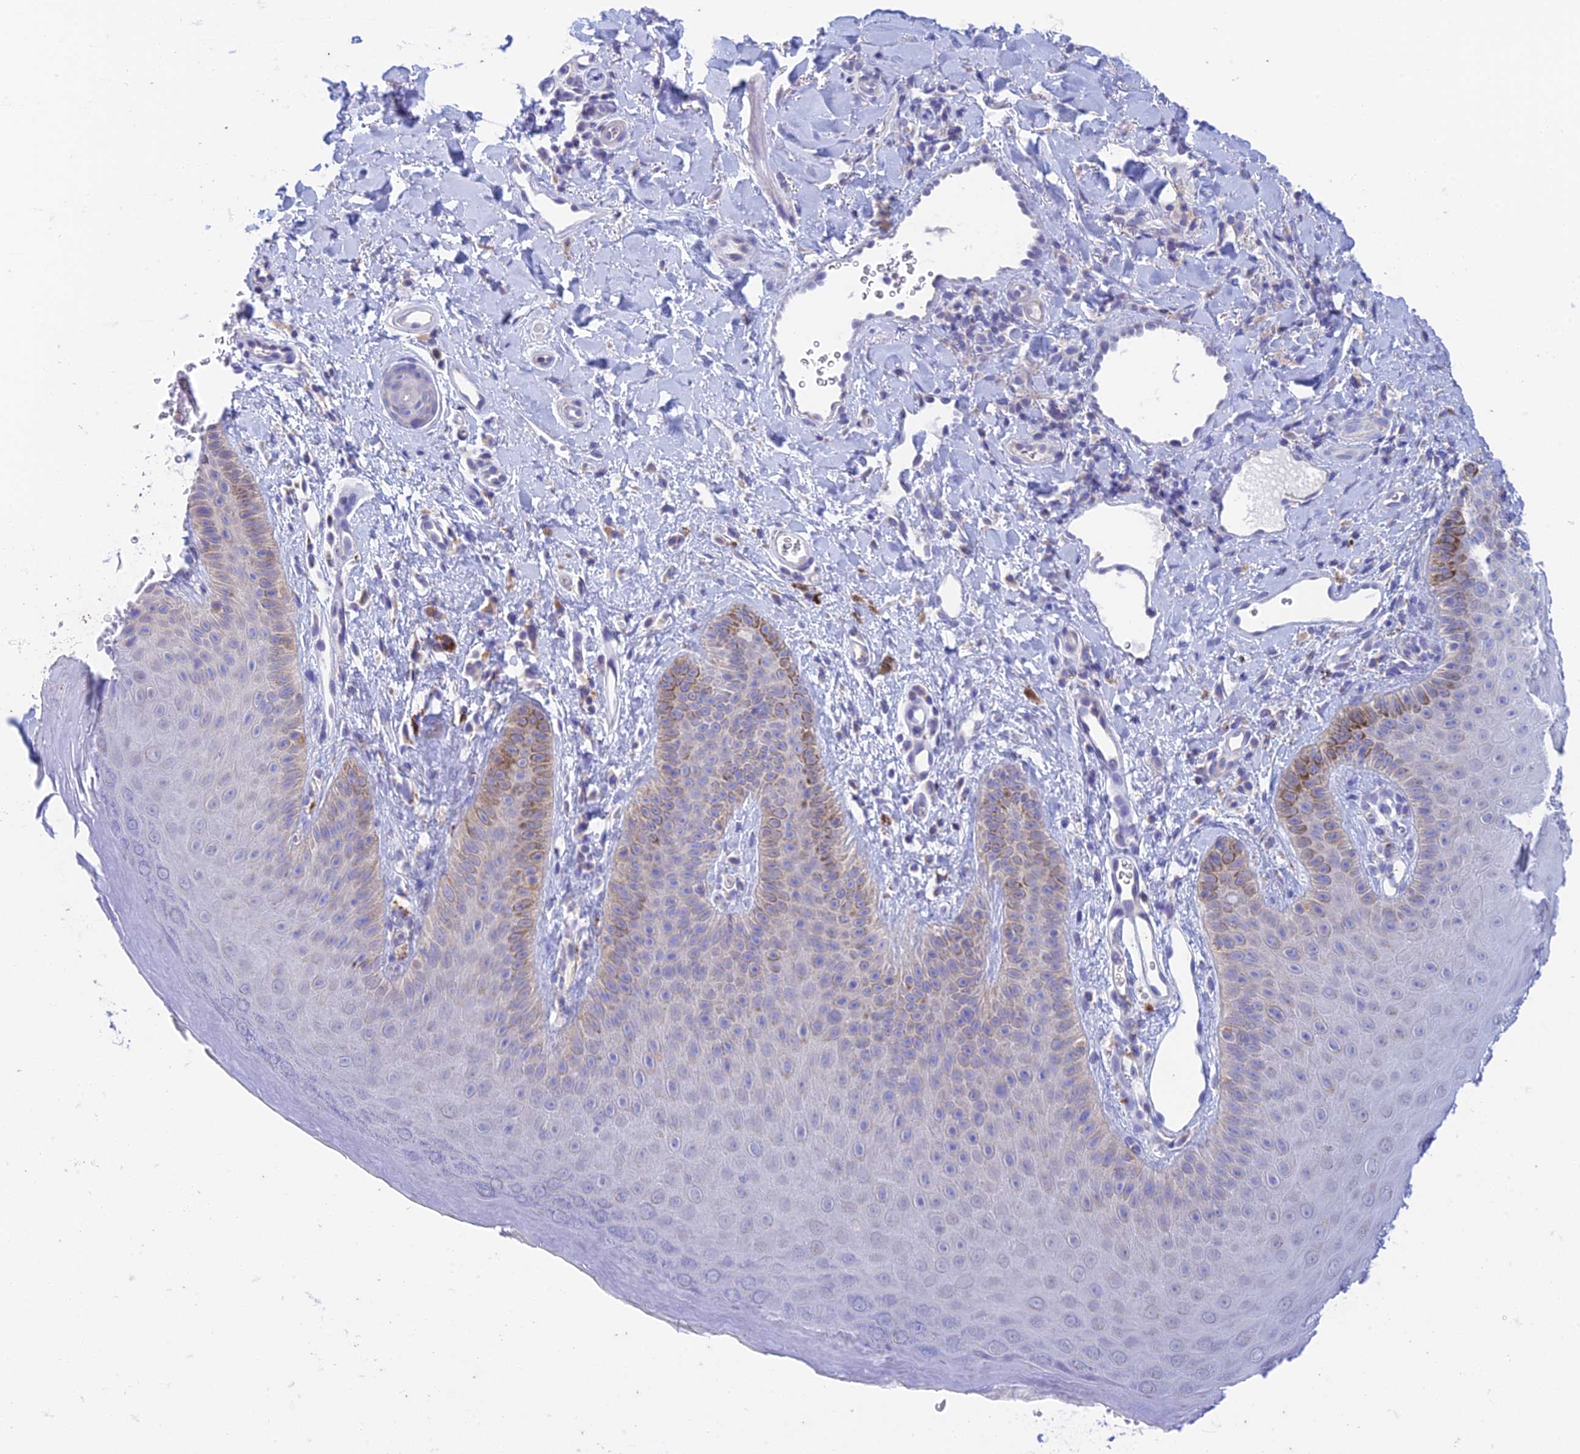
{"staining": {"intensity": "moderate", "quantity": "<25%", "location": "cytoplasmic/membranous"}, "tissue": "skin", "cell_type": "Epidermal cells", "image_type": "normal", "snomed": [{"axis": "morphology", "description": "Normal tissue, NOS"}, {"axis": "morphology", "description": "Neoplasm, malignant, NOS"}, {"axis": "topography", "description": "Anal"}], "caption": "Skin stained with IHC demonstrates moderate cytoplasmic/membranous staining in about <25% of epidermal cells. (DAB IHC, brown staining for protein, blue staining for nuclei).", "gene": "ZNF181", "patient": {"sex": "male", "age": 47}}